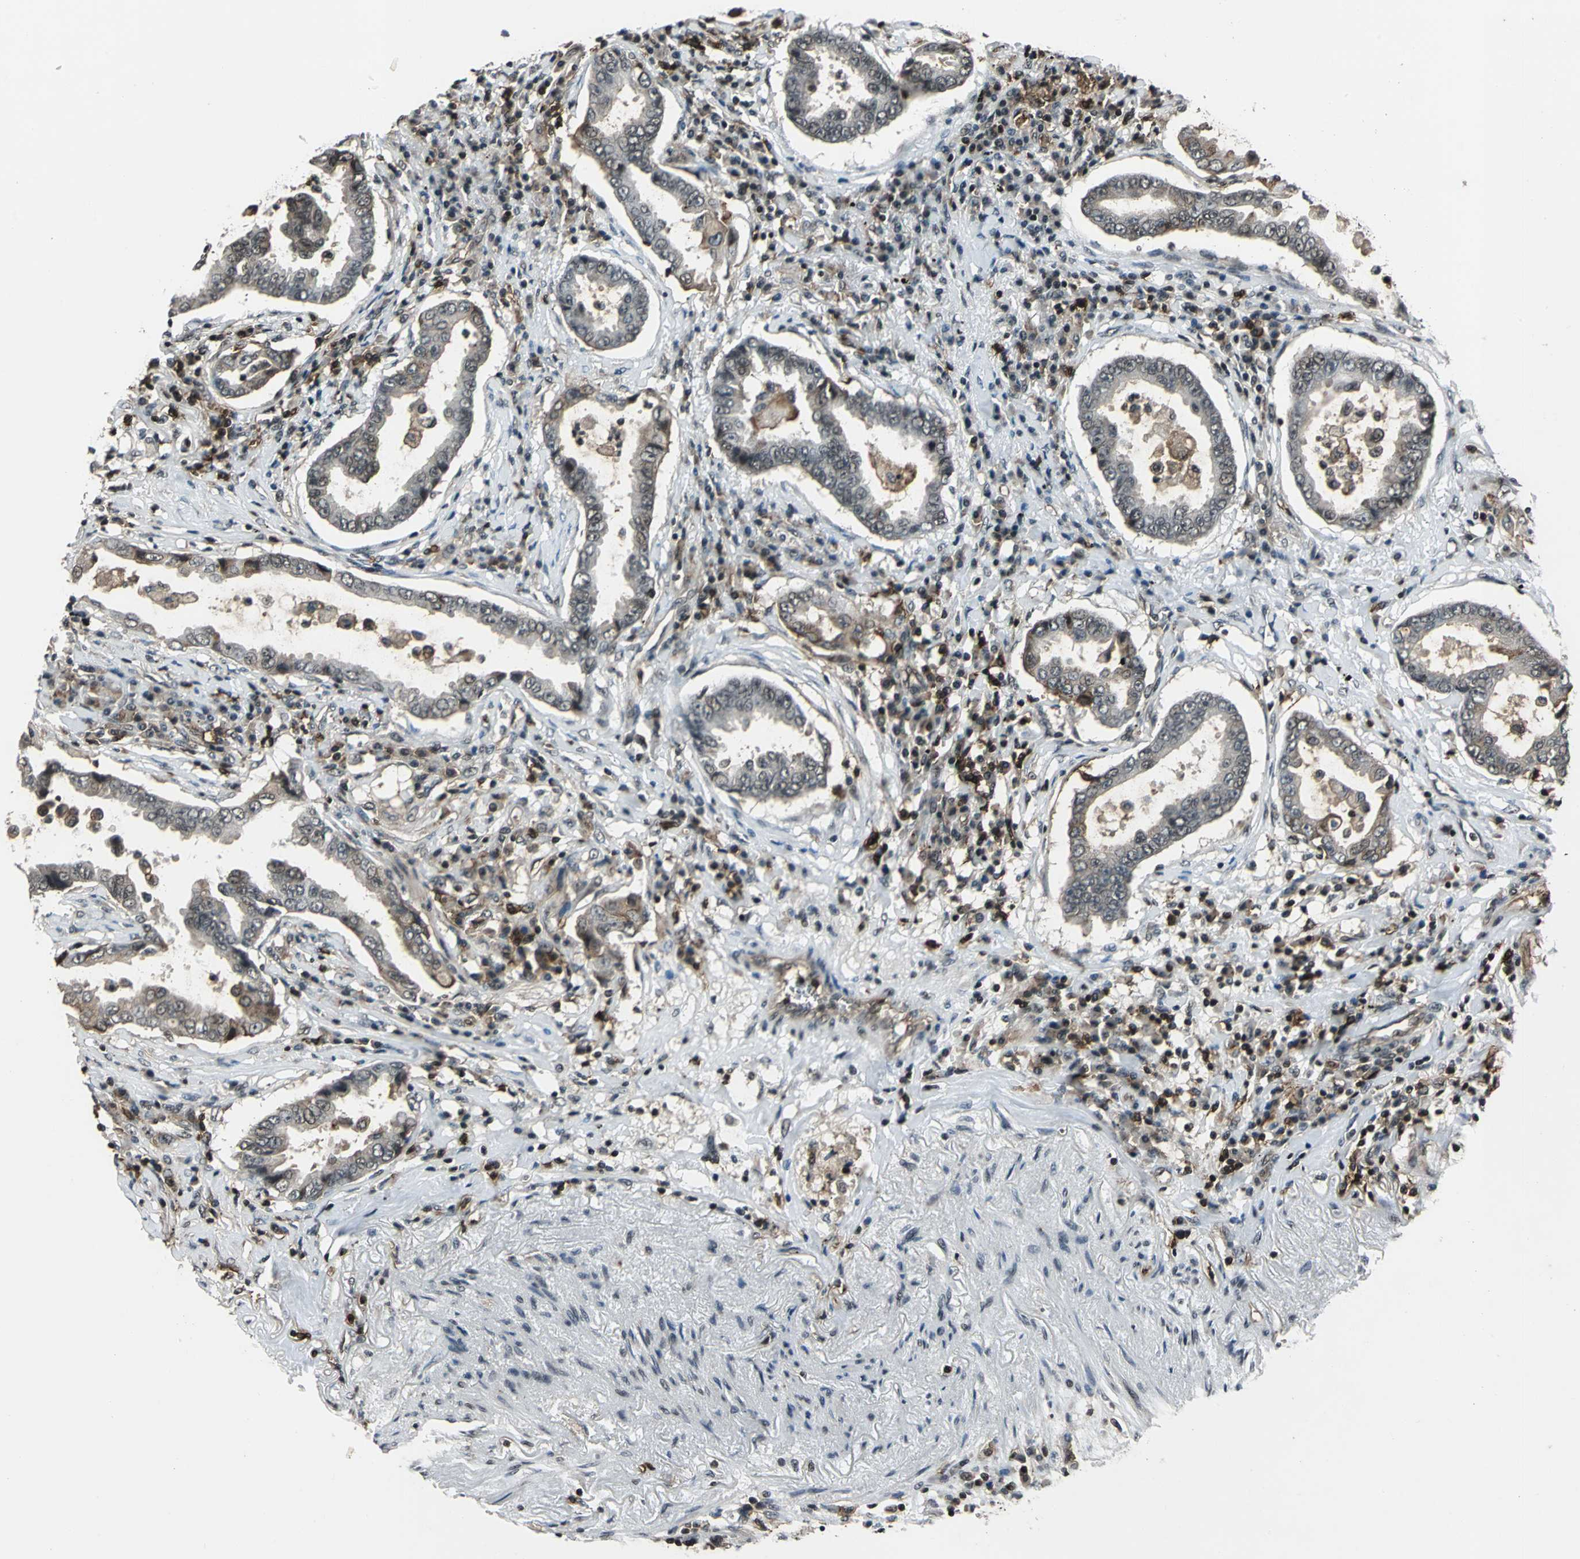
{"staining": {"intensity": "weak", "quantity": "<25%", "location": "cytoplasmic/membranous"}, "tissue": "lung cancer", "cell_type": "Tumor cells", "image_type": "cancer", "snomed": [{"axis": "morphology", "description": "Normal tissue, NOS"}, {"axis": "morphology", "description": "Inflammation, NOS"}, {"axis": "morphology", "description": "Adenocarcinoma, NOS"}, {"axis": "topography", "description": "Lung"}], "caption": "This is an immunohistochemistry histopathology image of human lung cancer. There is no expression in tumor cells.", "gene": "NR2C2", "patient": {"sex": "female", "age": 64}}